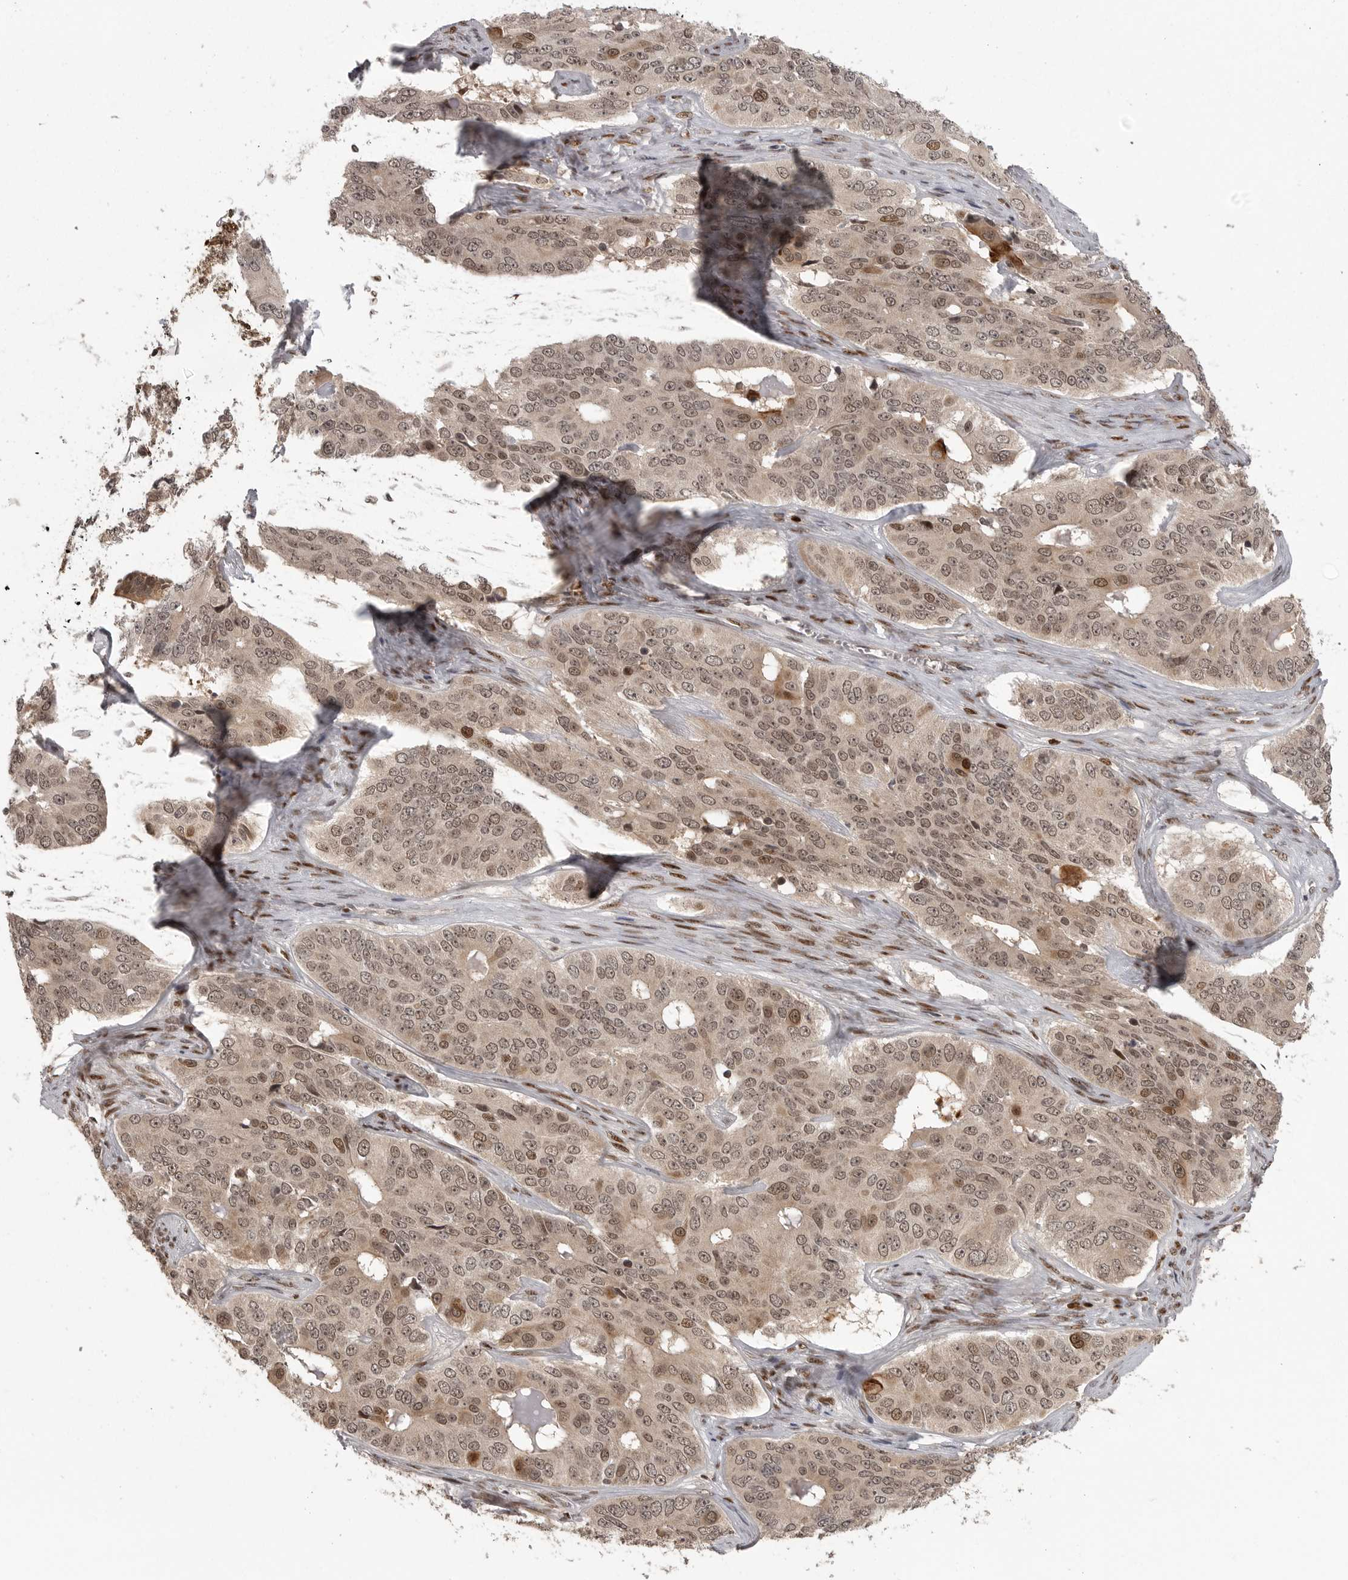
{"staining": {"intensity": "moderate", "quantity": ">75%", "location": "cytoplasmic/membranous,nuclear"}, "tissue": "ovarian cancer", "cell_type": "Tumor cells", "image_type": "cancer", "snomed": [{"axis": "morphology", "description": "Carcinoma, endometroid"}, {"axis": "topography", "description": "Ovary"}], "caption": "Tumor cells exhibit medium levels of moderate cytoplasmic/membranous and nuclear staining in about >75% of cells in human ovarian cancer.", "gene": "PEG3", "patient": {"sex": "female", "age": 51}}